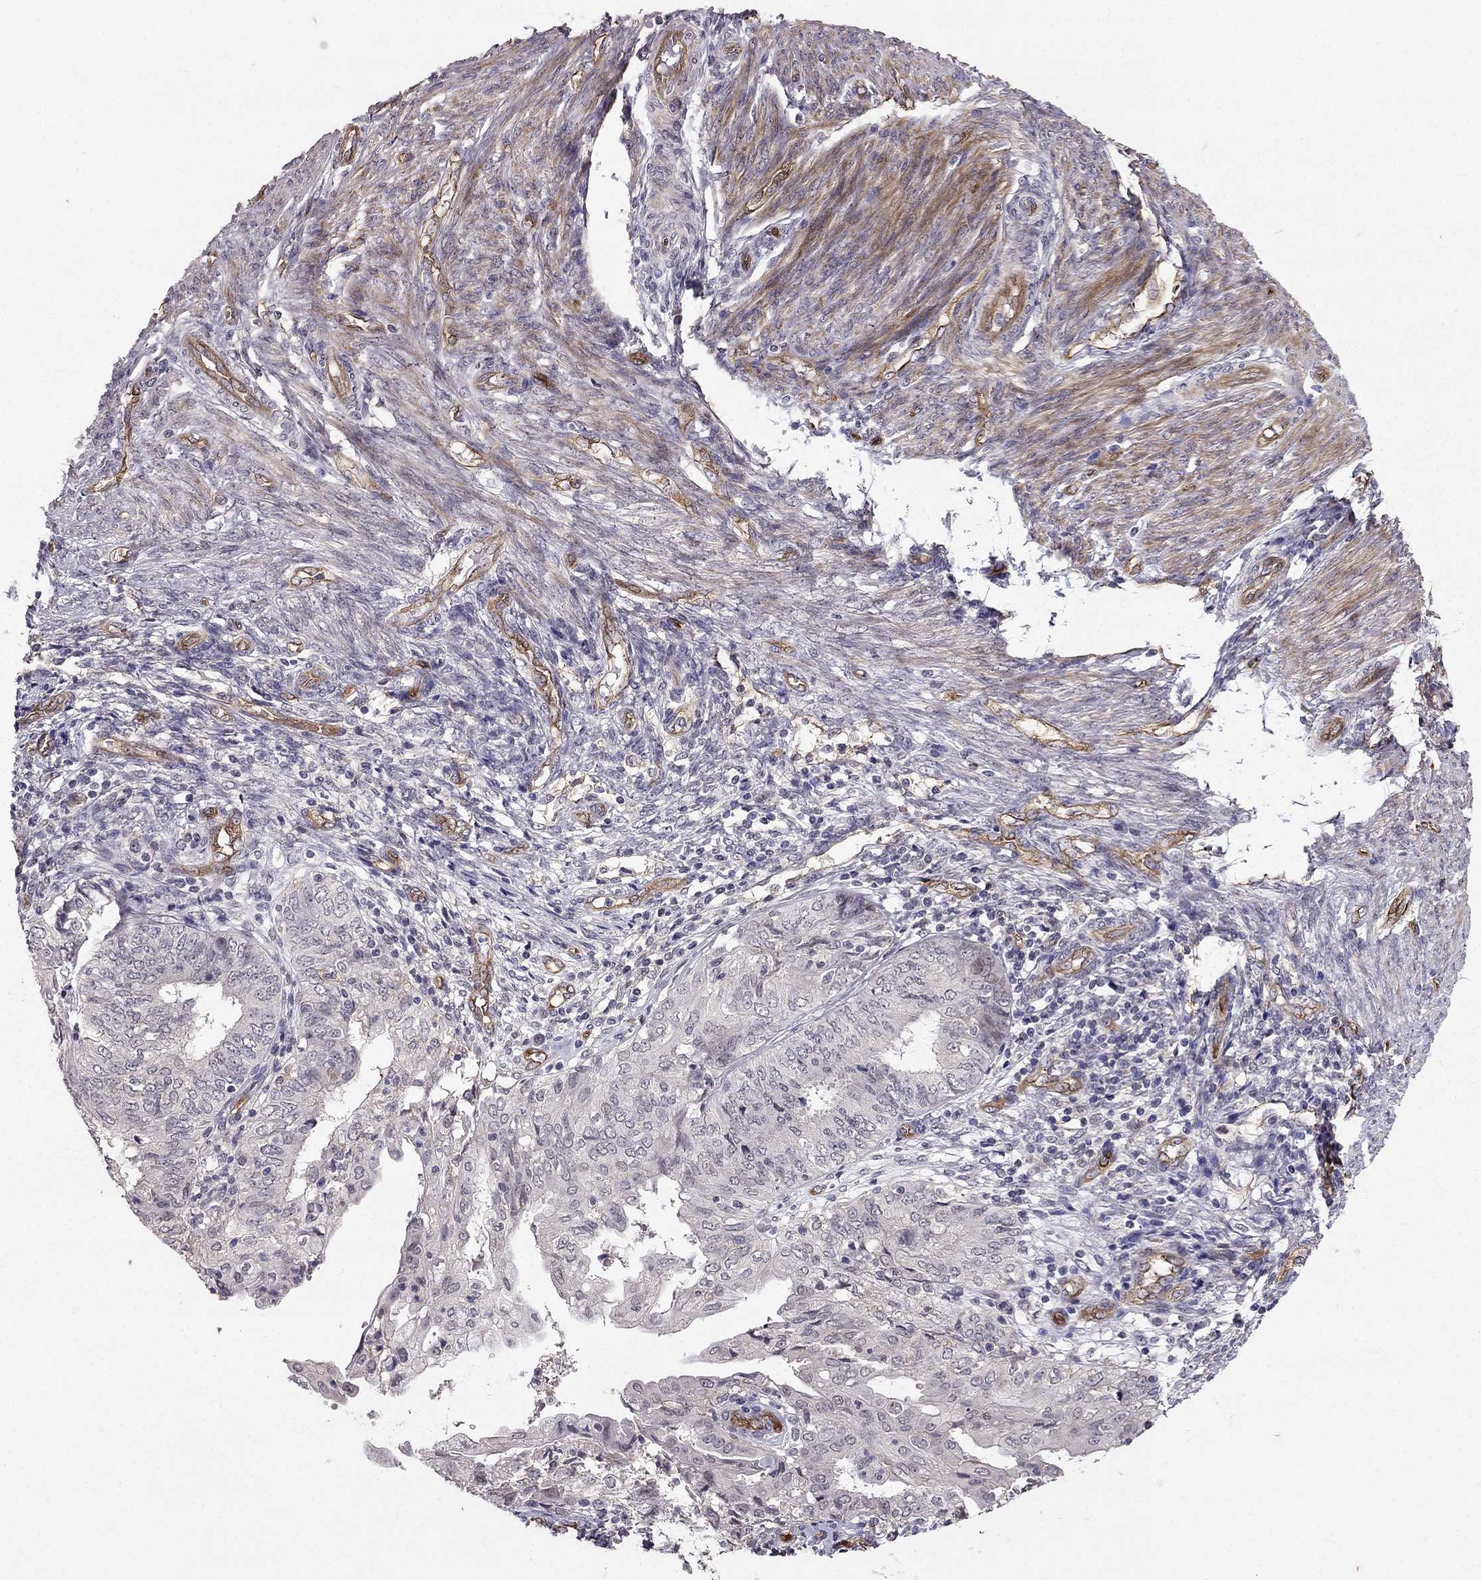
{"staining": {"intensity": "negative", "quantity": "none", "location": "none"}, "tissue": "endometrial cancer", "cell_type": "Tumor cells", "image_type": "cancer", "snomed": [{"axis": "morphology", "description": "Adenocarcinoma, NOS"}, {"axis": "topography", "description": "Endometrium"}], "caption": "Immunohistochemical staining of adenocarcinoma (endometrial) demonstrates no significant expression in tumor cells. Nuclei are stained in blue.", "gene": "RASIP1", "patient": {"sex": "female", "age": 68}}